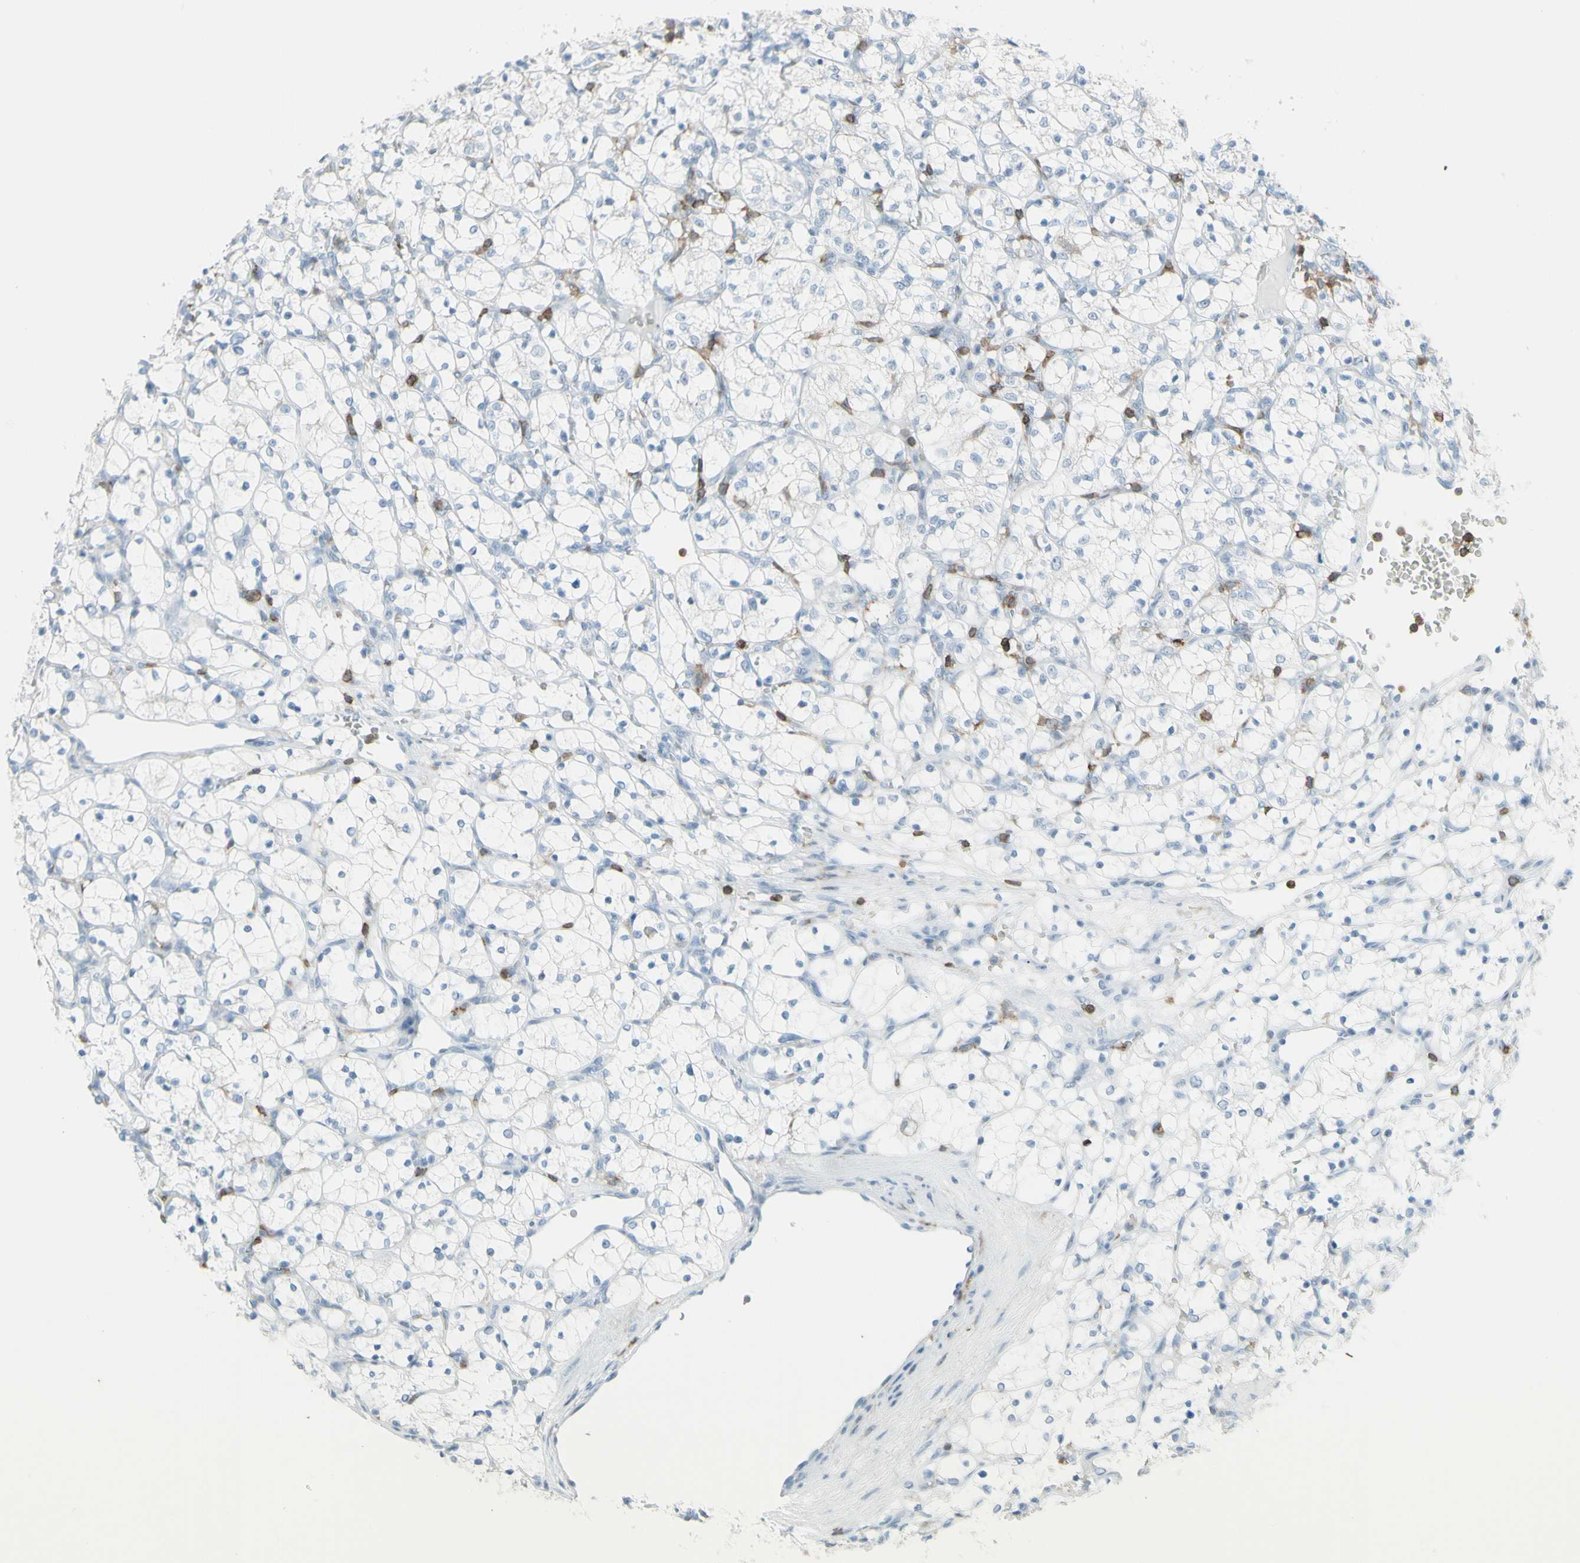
{"staining": {"intensity": "negative", "quantity": "none", "location": "none"}, "tissue": "renal cancer", "cell_type": "Tumor cells", "image_type": "cancer", "snomed": [{"axis": "morphology", "description": "Adenocarcinoma, NOS"}, {"axis": "topography", "description": "Kidney"}], "caption": "This is a histopathology image of immunohistochemistry (IHC) staining of renal adenocarcinoma, which shows no staining in tumor cells. The staining was performed using DAB (3,3'-diaminobenzidine) to visualize the protein expression in brown, while the nuclei were stained in blue with hematoxylin (Magnification: 20x).", "gene": "NRG1", "patient": {"sex": "female", "age": 69}}